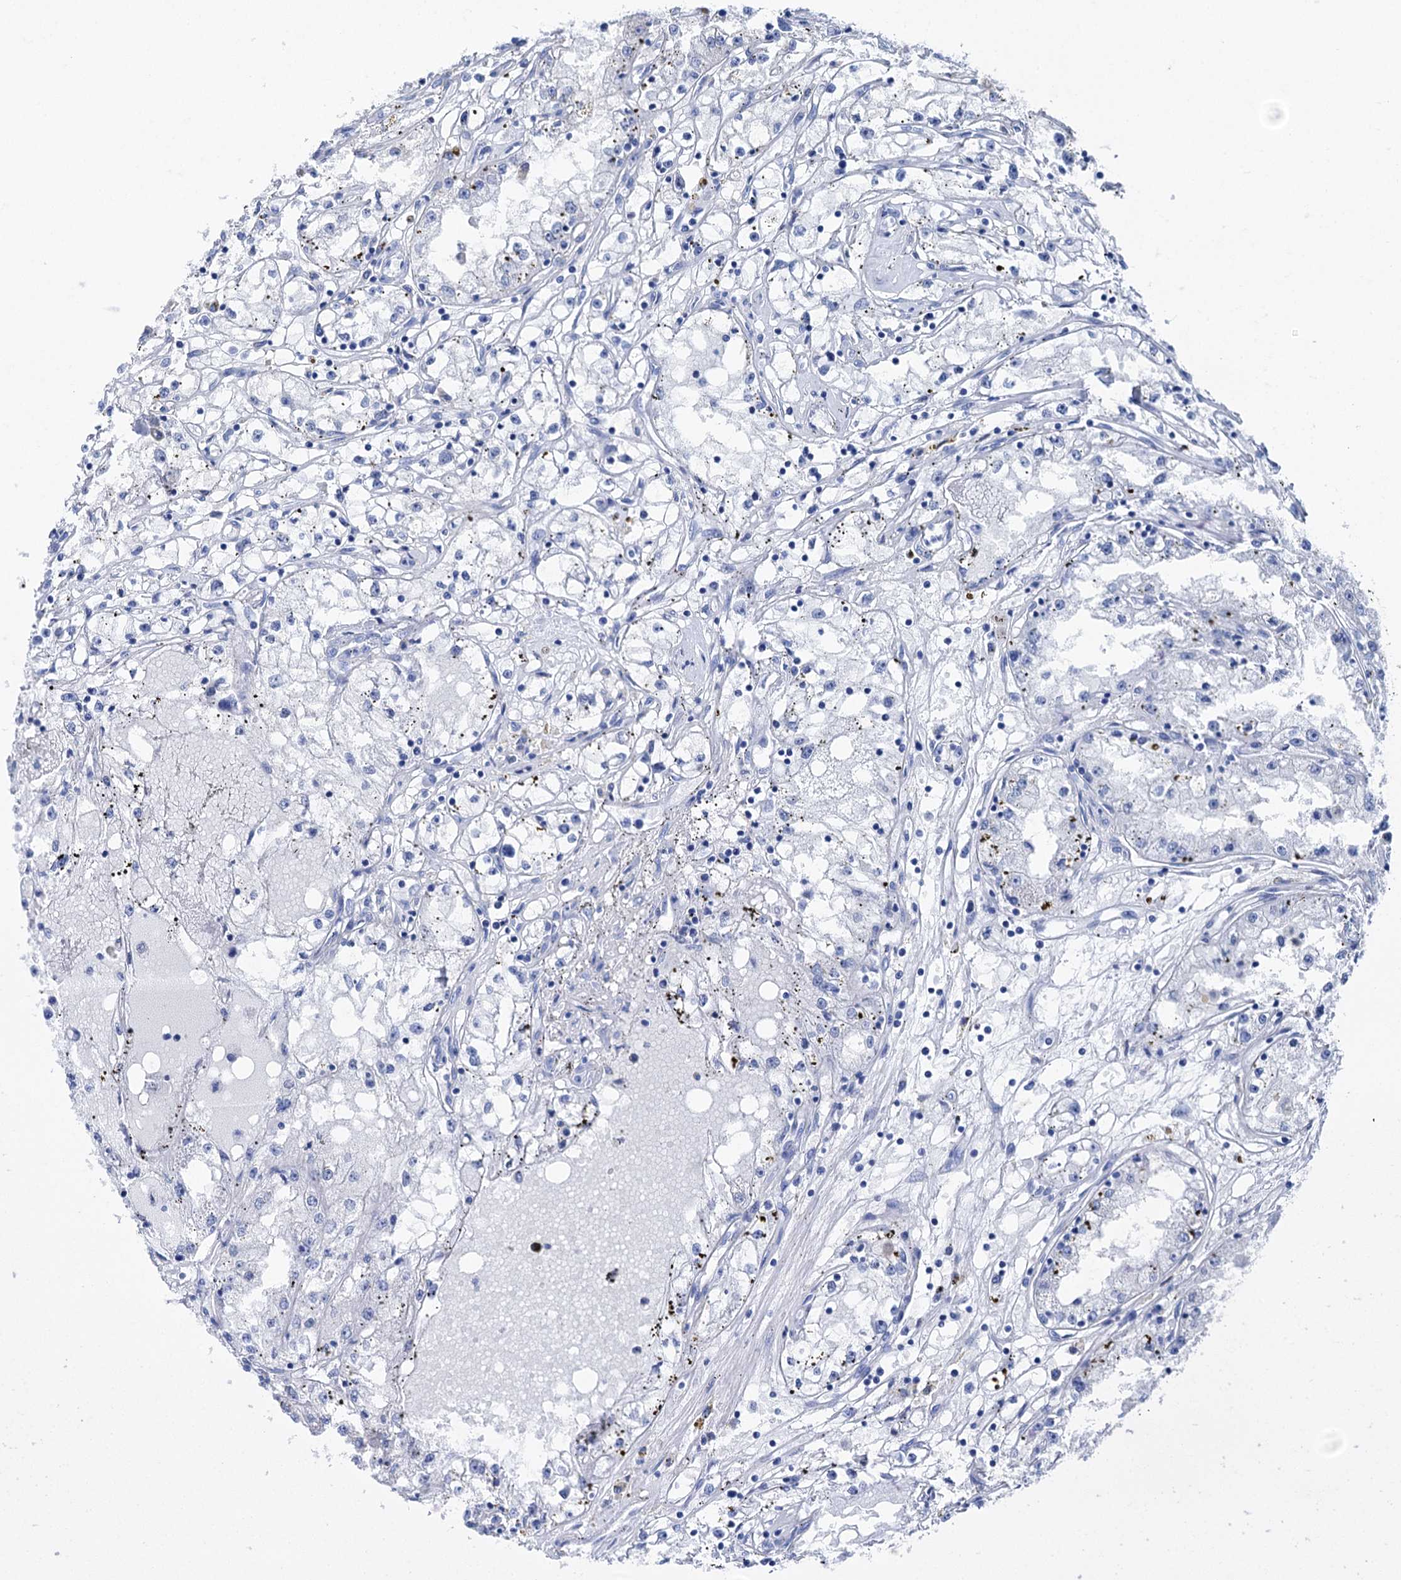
{"staining": {"intensity": "negative", "quantity": "none", "location": "none"}, "tissue": "renal cancer", "cell_type": "Tumor cells", "image_type": "cancer", "snomed": [{"axis": "morphology", "description": "Adenocarcinoma, NOS"}, {"axis": "topography", "description": "Kidney"}], "caption": "There is no significant expression in tumor cells of renal cancer (adenocarcinoma).", "gene": "BRINP1", "patient": {"sex": "male", "age": 56}}